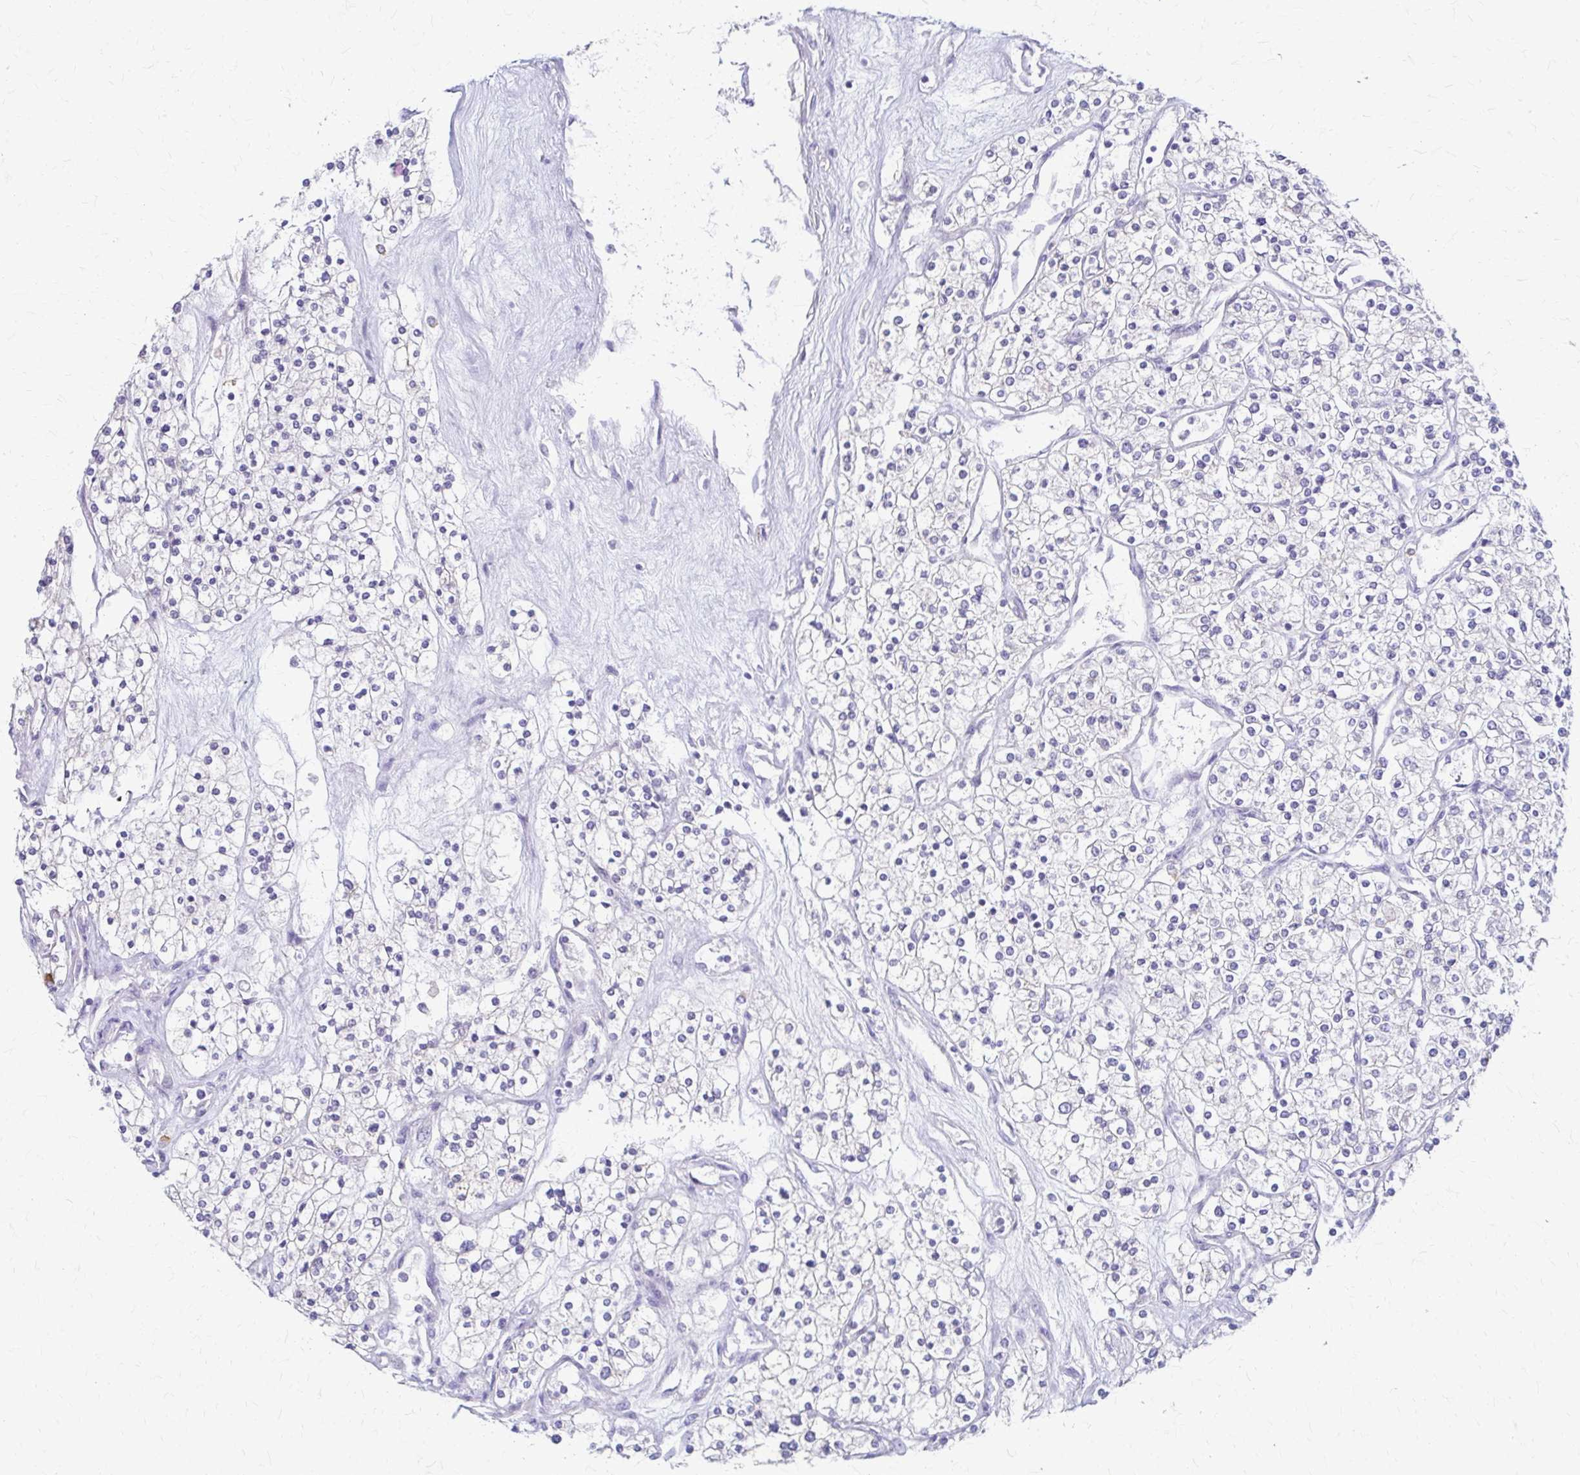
{"staining": {"intensity": "negative", "quantity": "none", "location": "none"}, "tissue": "renal cancer", "cell_type": "Tumor cells", "image_type": "cancer", "snomed": [{"axis": "morphology", "description": "Adenocarcinoma, NOS"}, {"axis": "topography", "description": "Kidney"}], "caption": "The image displays no significant positivity in tumor cells of adenocarcinoma (renal).", "gene": "SAMD13", "patient": {"sex": "male", "age": 80}}